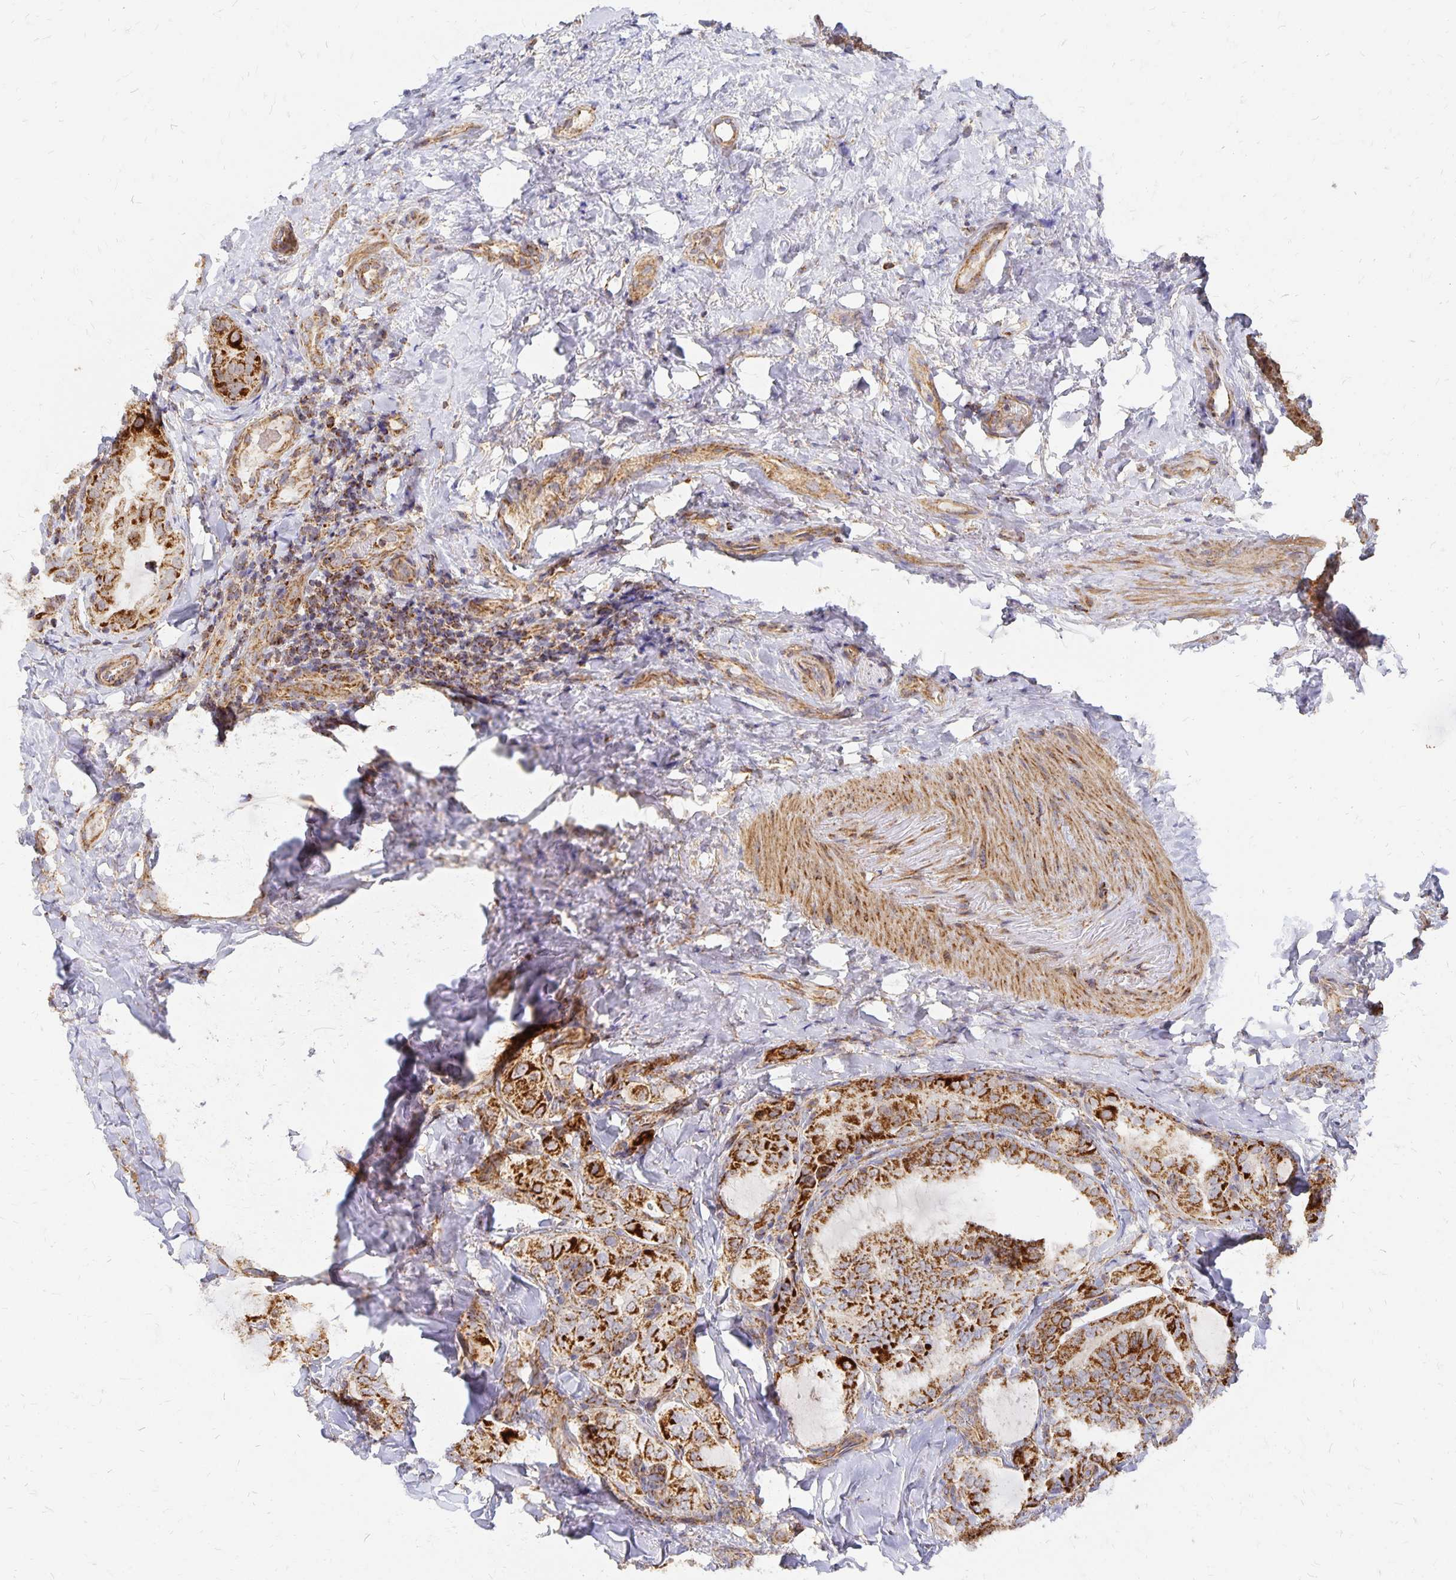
{"staining": {"intensity": "strong", "quantity": ">75%", "location": "cytoplasmic/membranous"}, "tissue": "thyroid cancer", "cell_type": "Tumor cells", "image_type": "cancer", "snomed": [{"axis": "morphology", "description": "Papillary adenocarcinoma, NOS"}, {"axis": "topography", "description": "Thyroid gland"}], "caption": "Thyroid papillary adenocarcinoma tissue shows strong cytoplasmic/membranous staining in about >75% of tumor cells Ihc stains the protein in brown and the nuclei are stained blue.", "gene": "STOML2", "patient": {"sex": "female", "age": 75}}